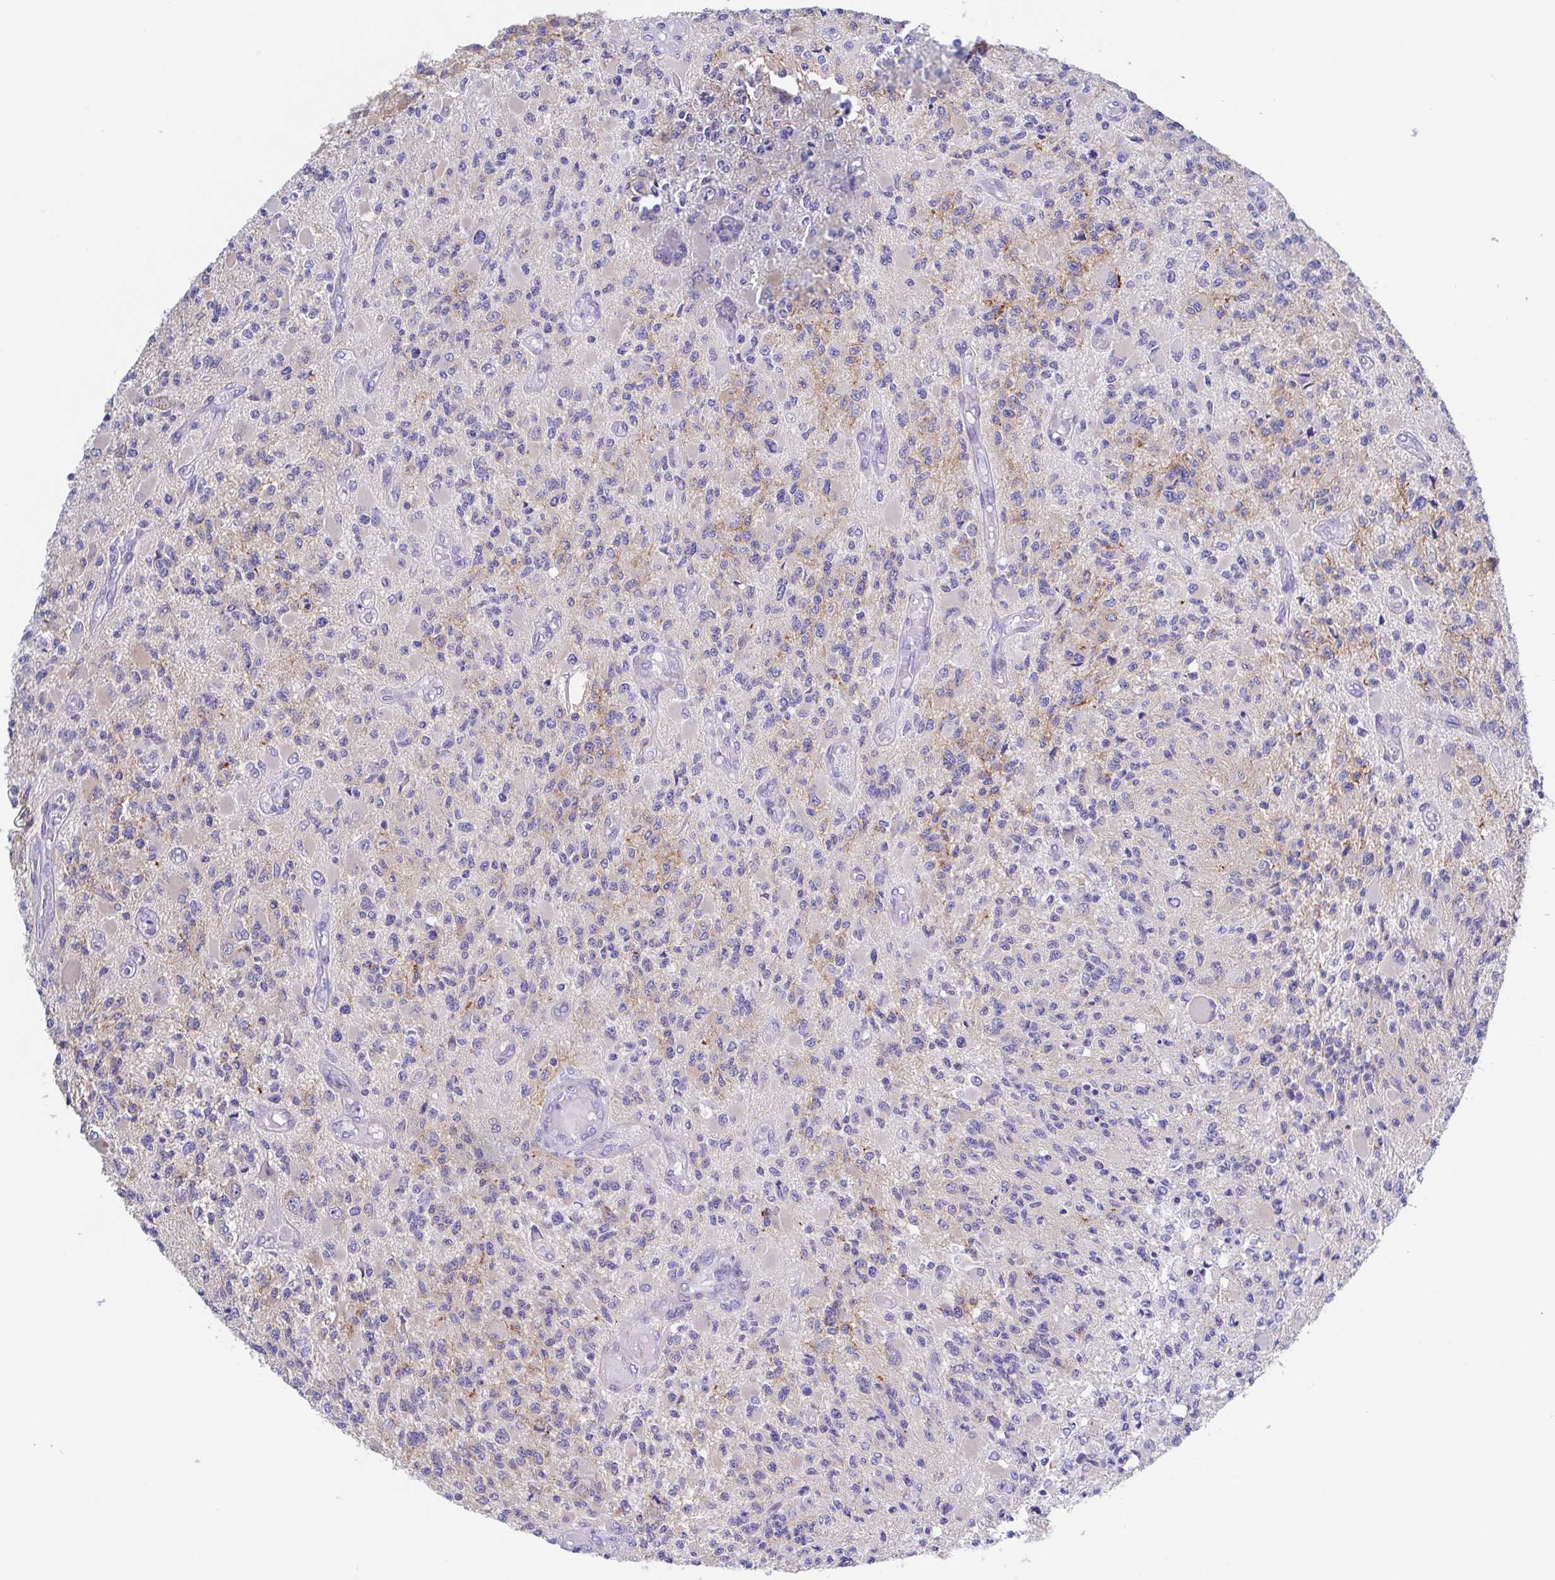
{"staining": {"intensity": "negative", "quantity": "none", "location": "none"}, "tissue": "glioma", "cell_type": "Tumor cells", "image_type": "cancer", "snomed": [{"axis": "morphology", "description": "Glioma, malignant, High grade"}, {"axis": "topography", "description": "Brain"}], "caption": "Glioma was stained to show a protein in brown. There is no significant staining in tumor cells. (Brightfield microscopy of DAB immunohistochemistry at high magnification).", "gene": "MUCL3", "patient": {"sex": "female", "age": 63}}